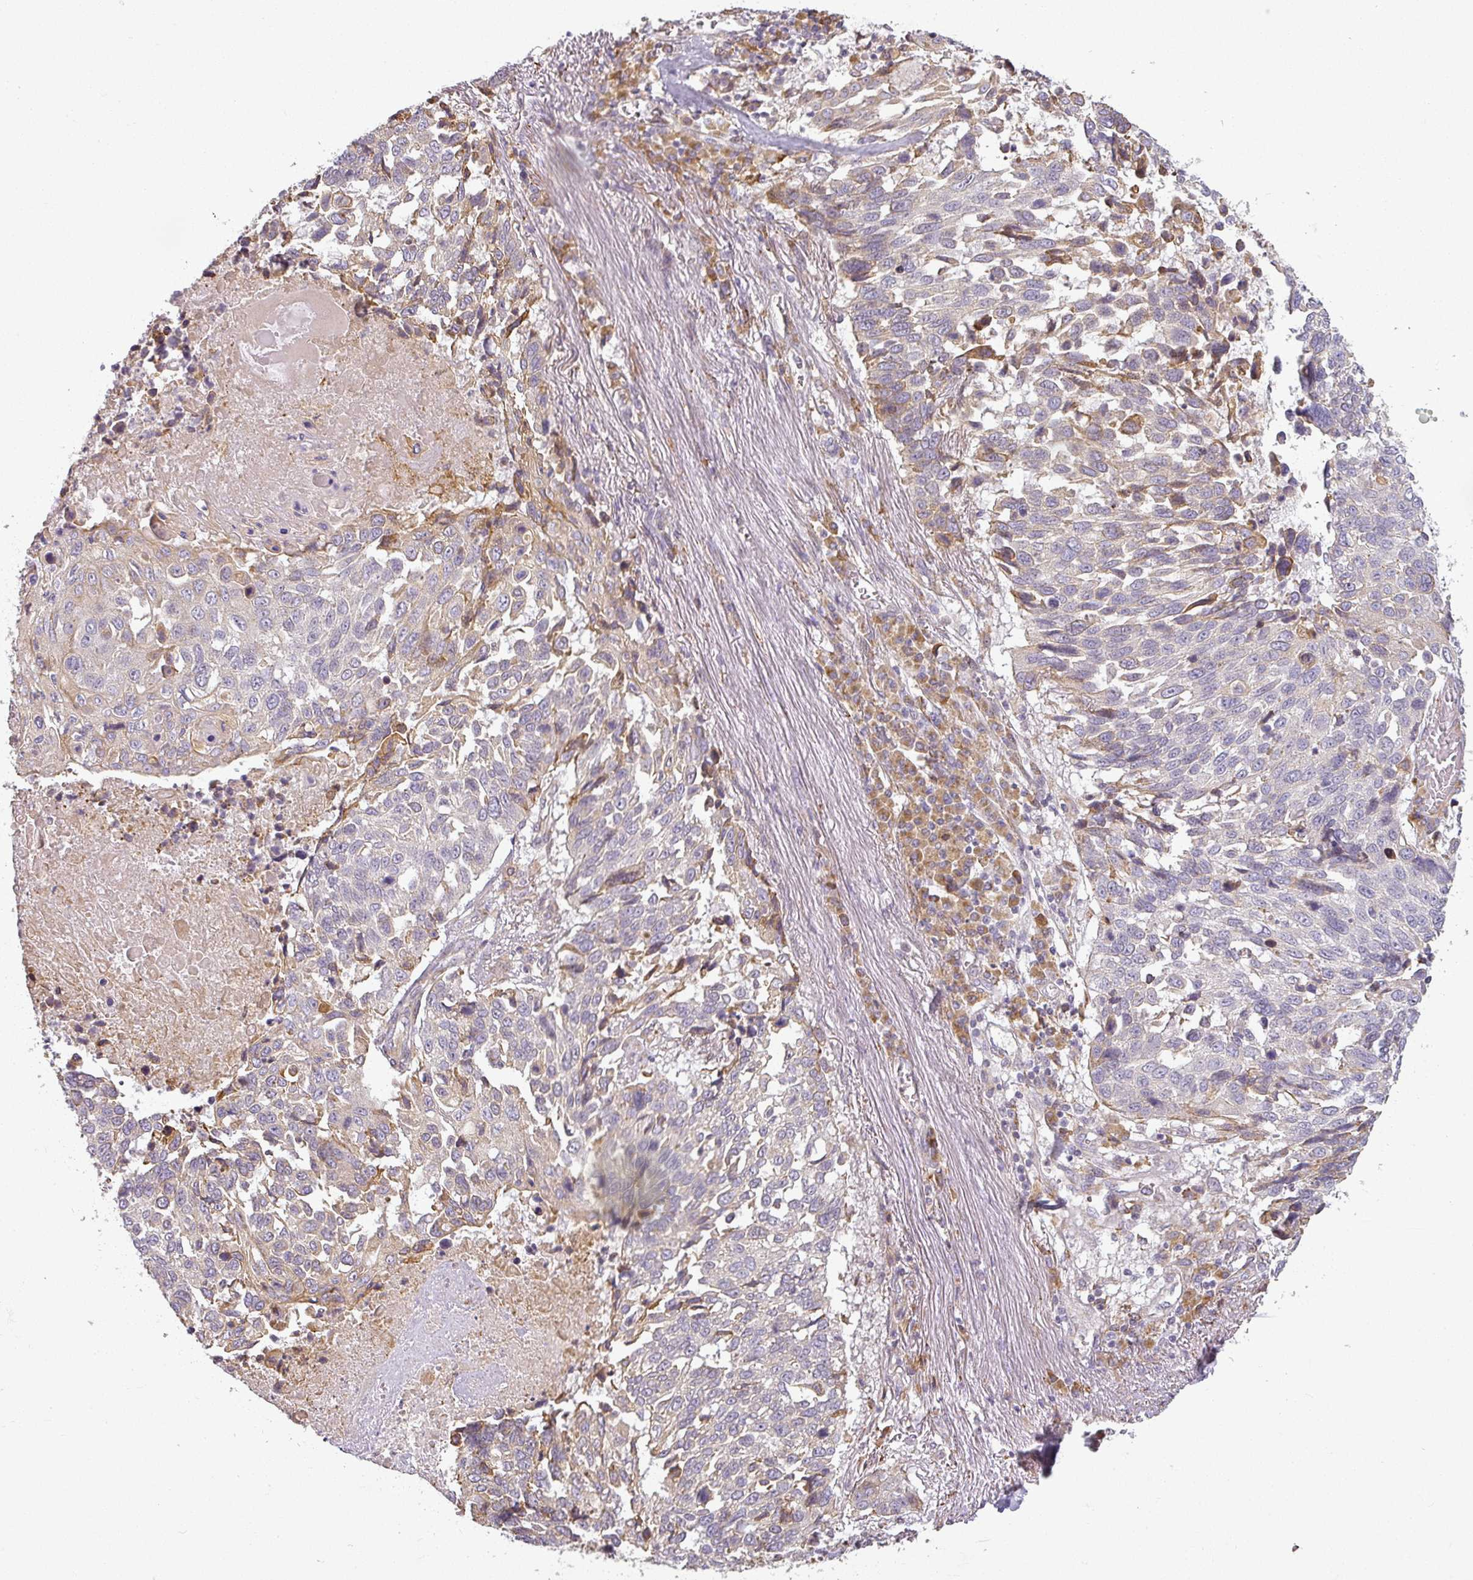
{"staining": {"intensity": "weak", "quantity": "<25%", "location": "cytoplasmic/membranous"}, "tissue": "lung cancer", "cell_type": "Tumor cells", "image_type": "cancer", "snomed": [{"axis": "morphology", "description": "Squamous cell carcinoma, NOS"}, {"axis": "topography", "description": "Lung"}], "caption": "A photomicrograph of lung cancer (squamous cell carcinoma) stained for a protein shows no brown staining in tumor cells.", "gene": "CCDC144A", "patient": {"sex": "male", "age": 62}}